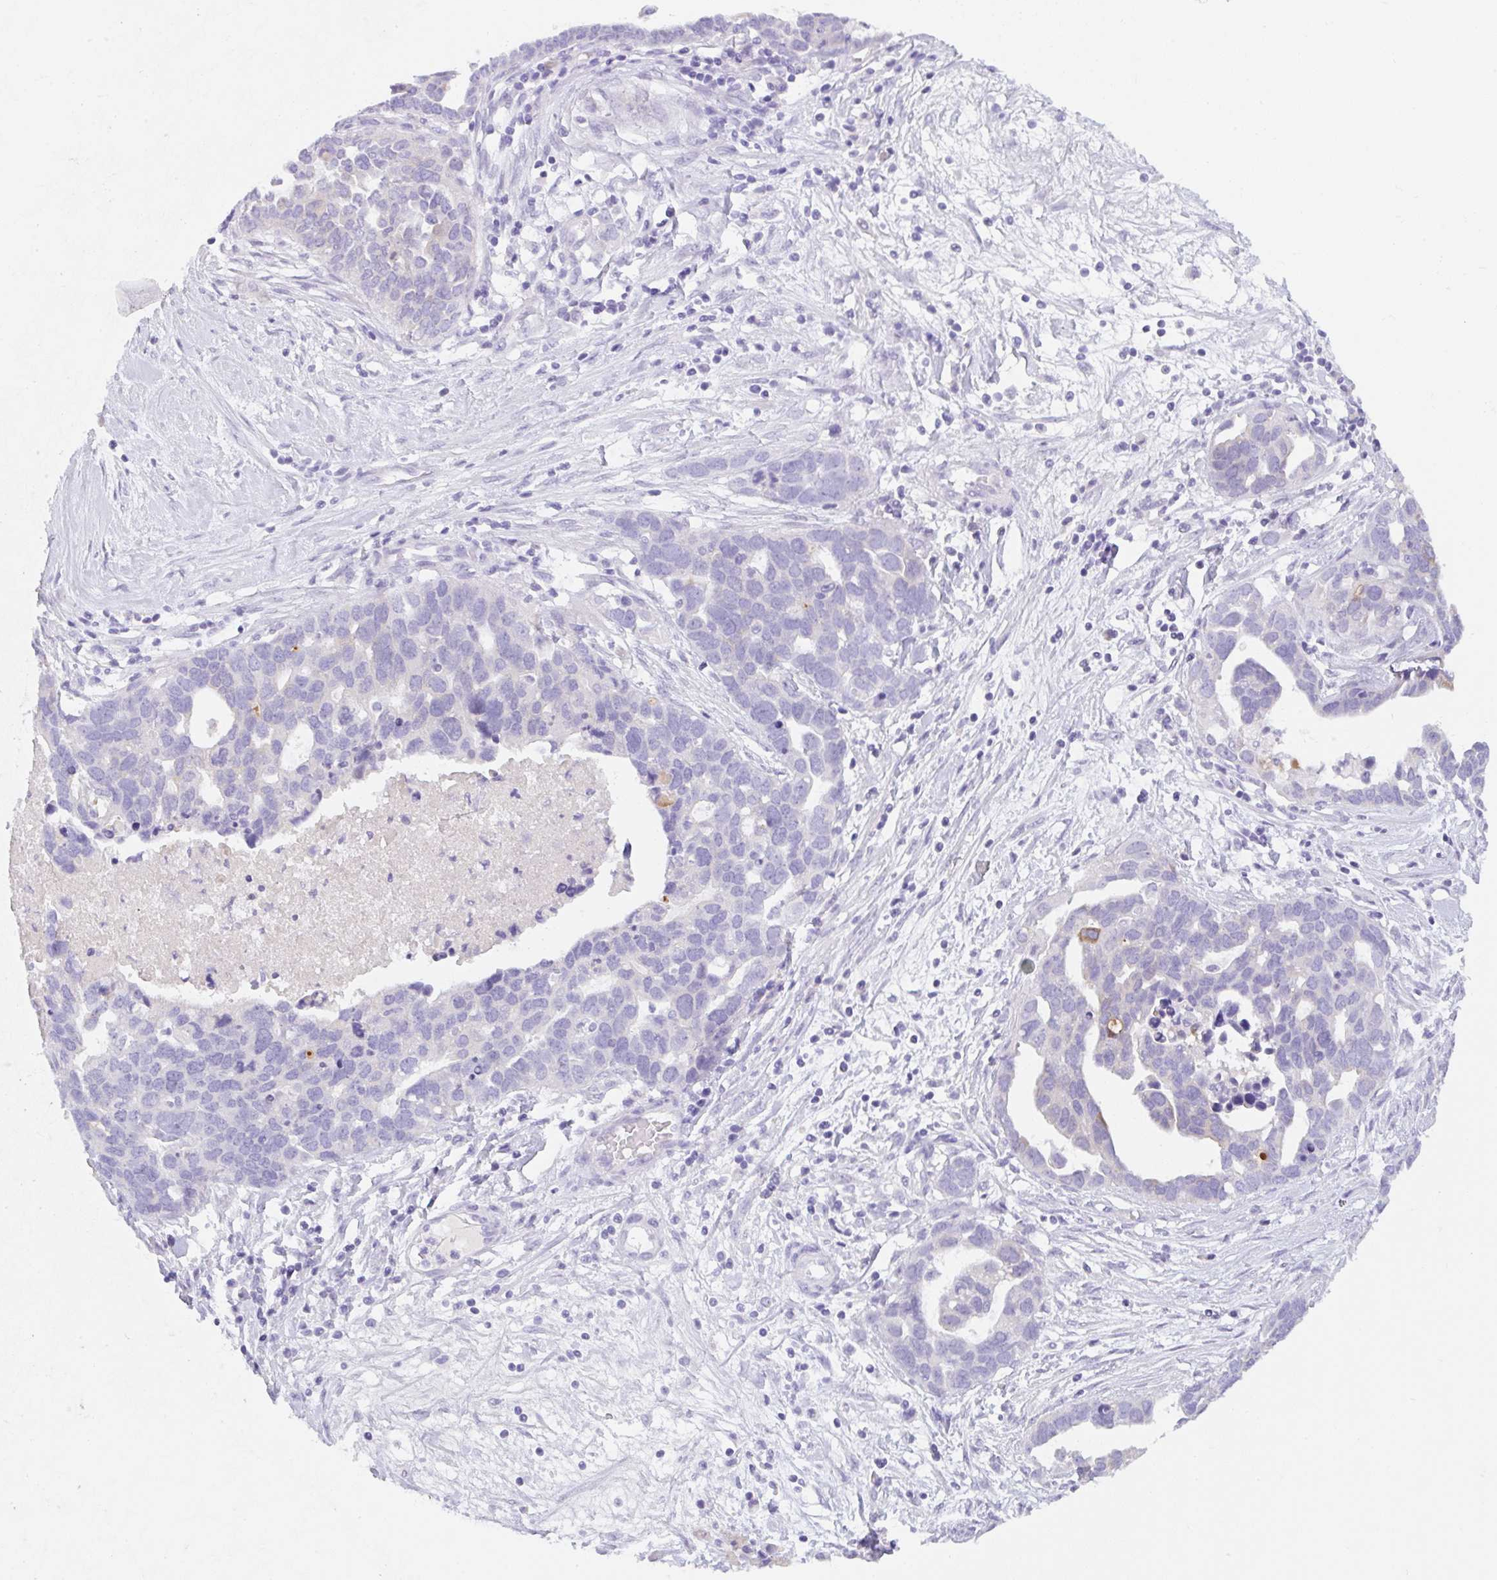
{"staining": {"intensity": "moderate", "quantity": "<25%", "location": "cytoplasmic/membranous"}, "tissue": "ovarian cancer", "cell_type": "Tumor cells", "image_type": "cancer", "snomed": [{"axis": "morphology", "description": "Cystadenocarcinoma, serous, NOS"}, {"axis": "topography", "description": "Ovary"}], "caption": "High-magnification brightfield microscopy of ovarian cancer stained with DAB (brown) and counterstained with hematoxylin (blue). tumor cells exhibit moderate cytoplasmic/membranous positivity is appreciated in approximately<25% of cells.", "gene": "KLK8", "patient": {"sex": "female", "age": 54}}